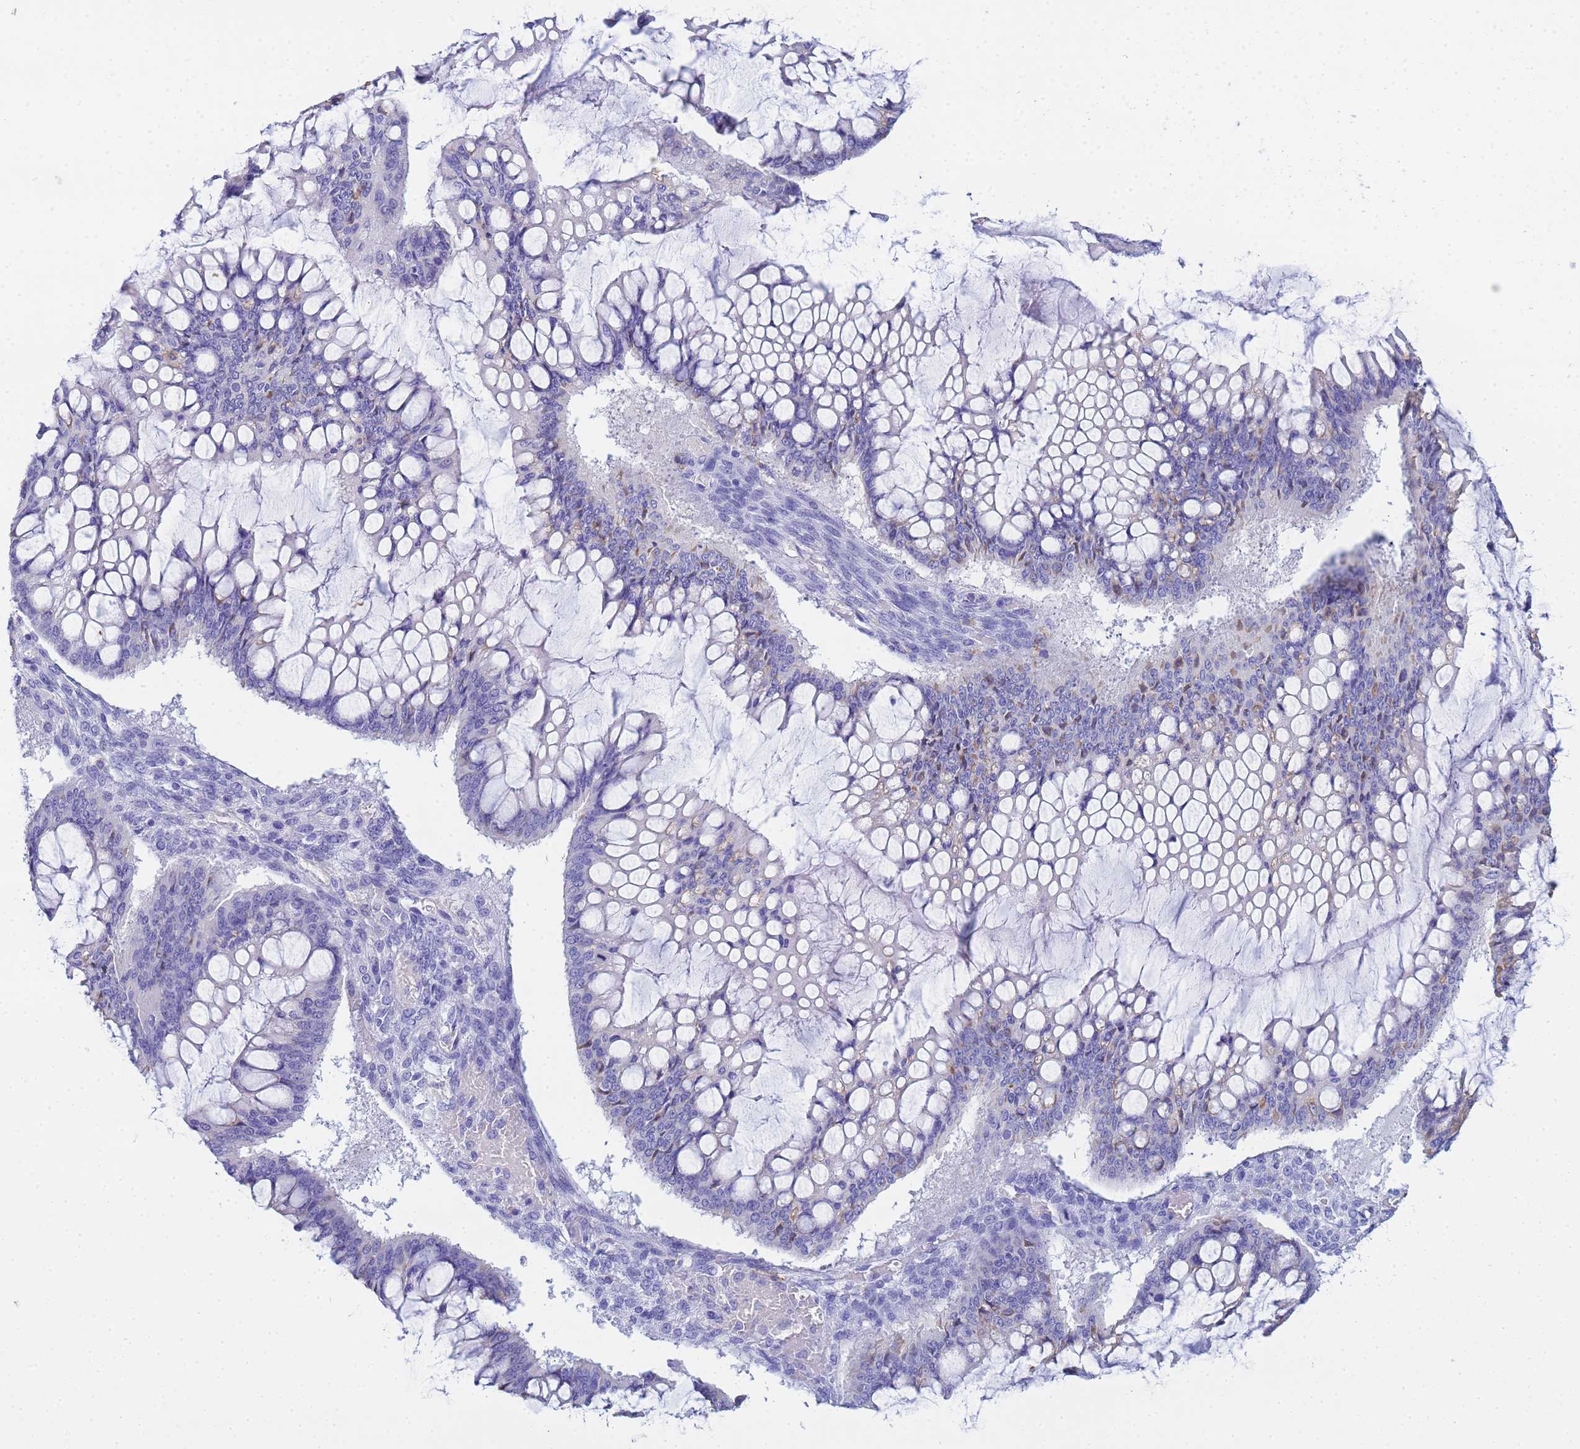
{"staining": {"intensity": "negative", "quantity": "none", "location": "none"}, "tissue": "ovarian cancer", "cell_type": "Tumor cells", "image_type": "cancer", "snomed": [{"axis": "morphology", "description": "Cystadenocarcinoma, mucinous, NOS"}, {"axis": "topography", "description": "Ovary"}], "caption": "IHC image of human ovarian cancer (mucinous cystadenocarcinoma) stained for a protein (brown), which shows no staining in tumor cells.", "gene": "AQP12A", "patient": {"sex": "female", "age": 73}}